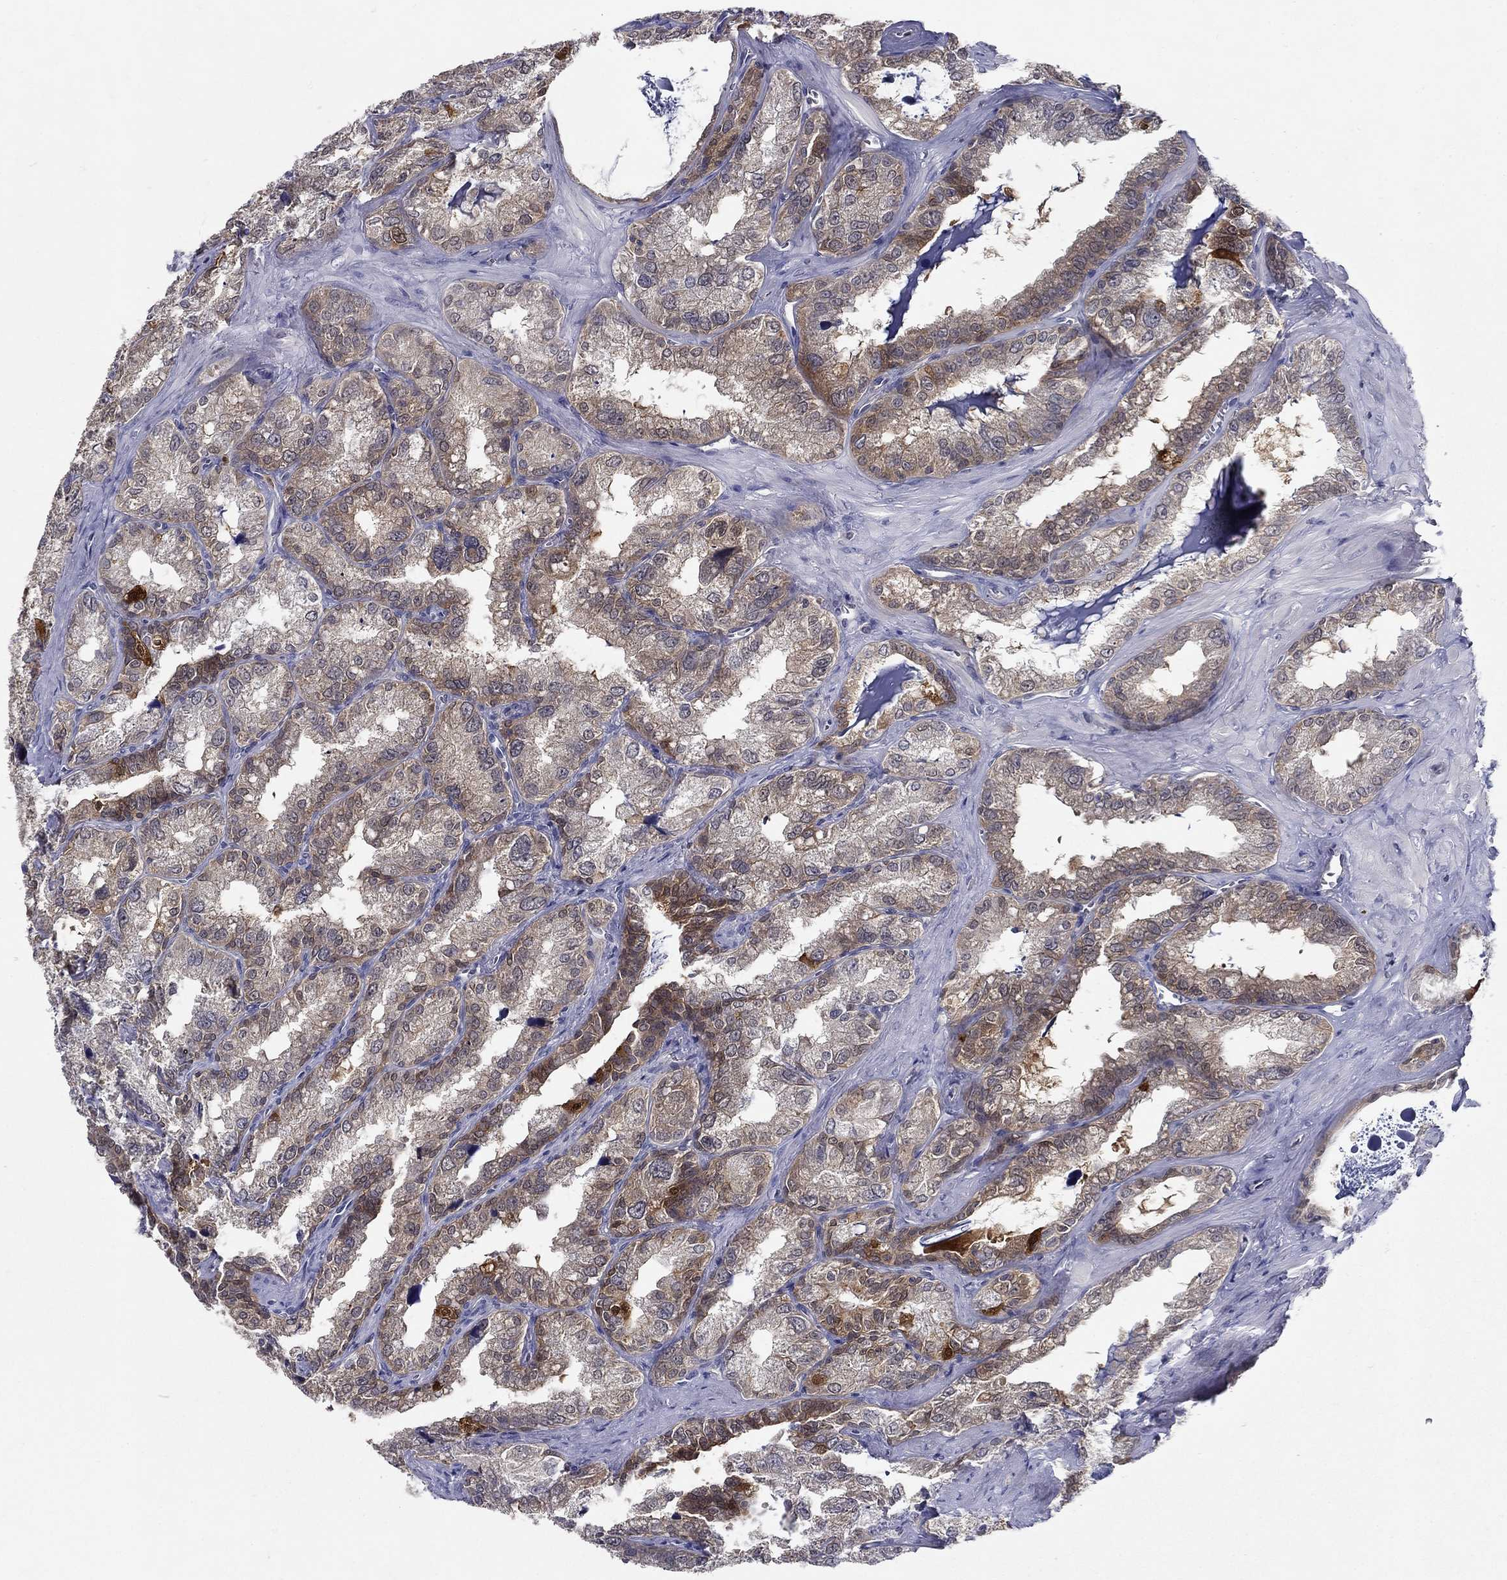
{"staining": {"intensity": "moderate", "quantity": "25%-75%", "location": "cytoplasmic/membranous"}, "tissue": "seminal vesicle", "cell_type": "Glandular cells", "image_type": "normal", "snomed": [{"axis": "morphology", "description": "Normal tissue, NOS"}, {"axis": "topography", "description": "Seminal veicle"}], "caption": "This photomicrograph displays IHC staining of unremarkable seminal vesicle, with medium moderate cytoplasmic/membranous staining in approximately 25%-75% of glandular cells.", "gene": "GLTP", "patient": {"sex": "male", "age": 57}}